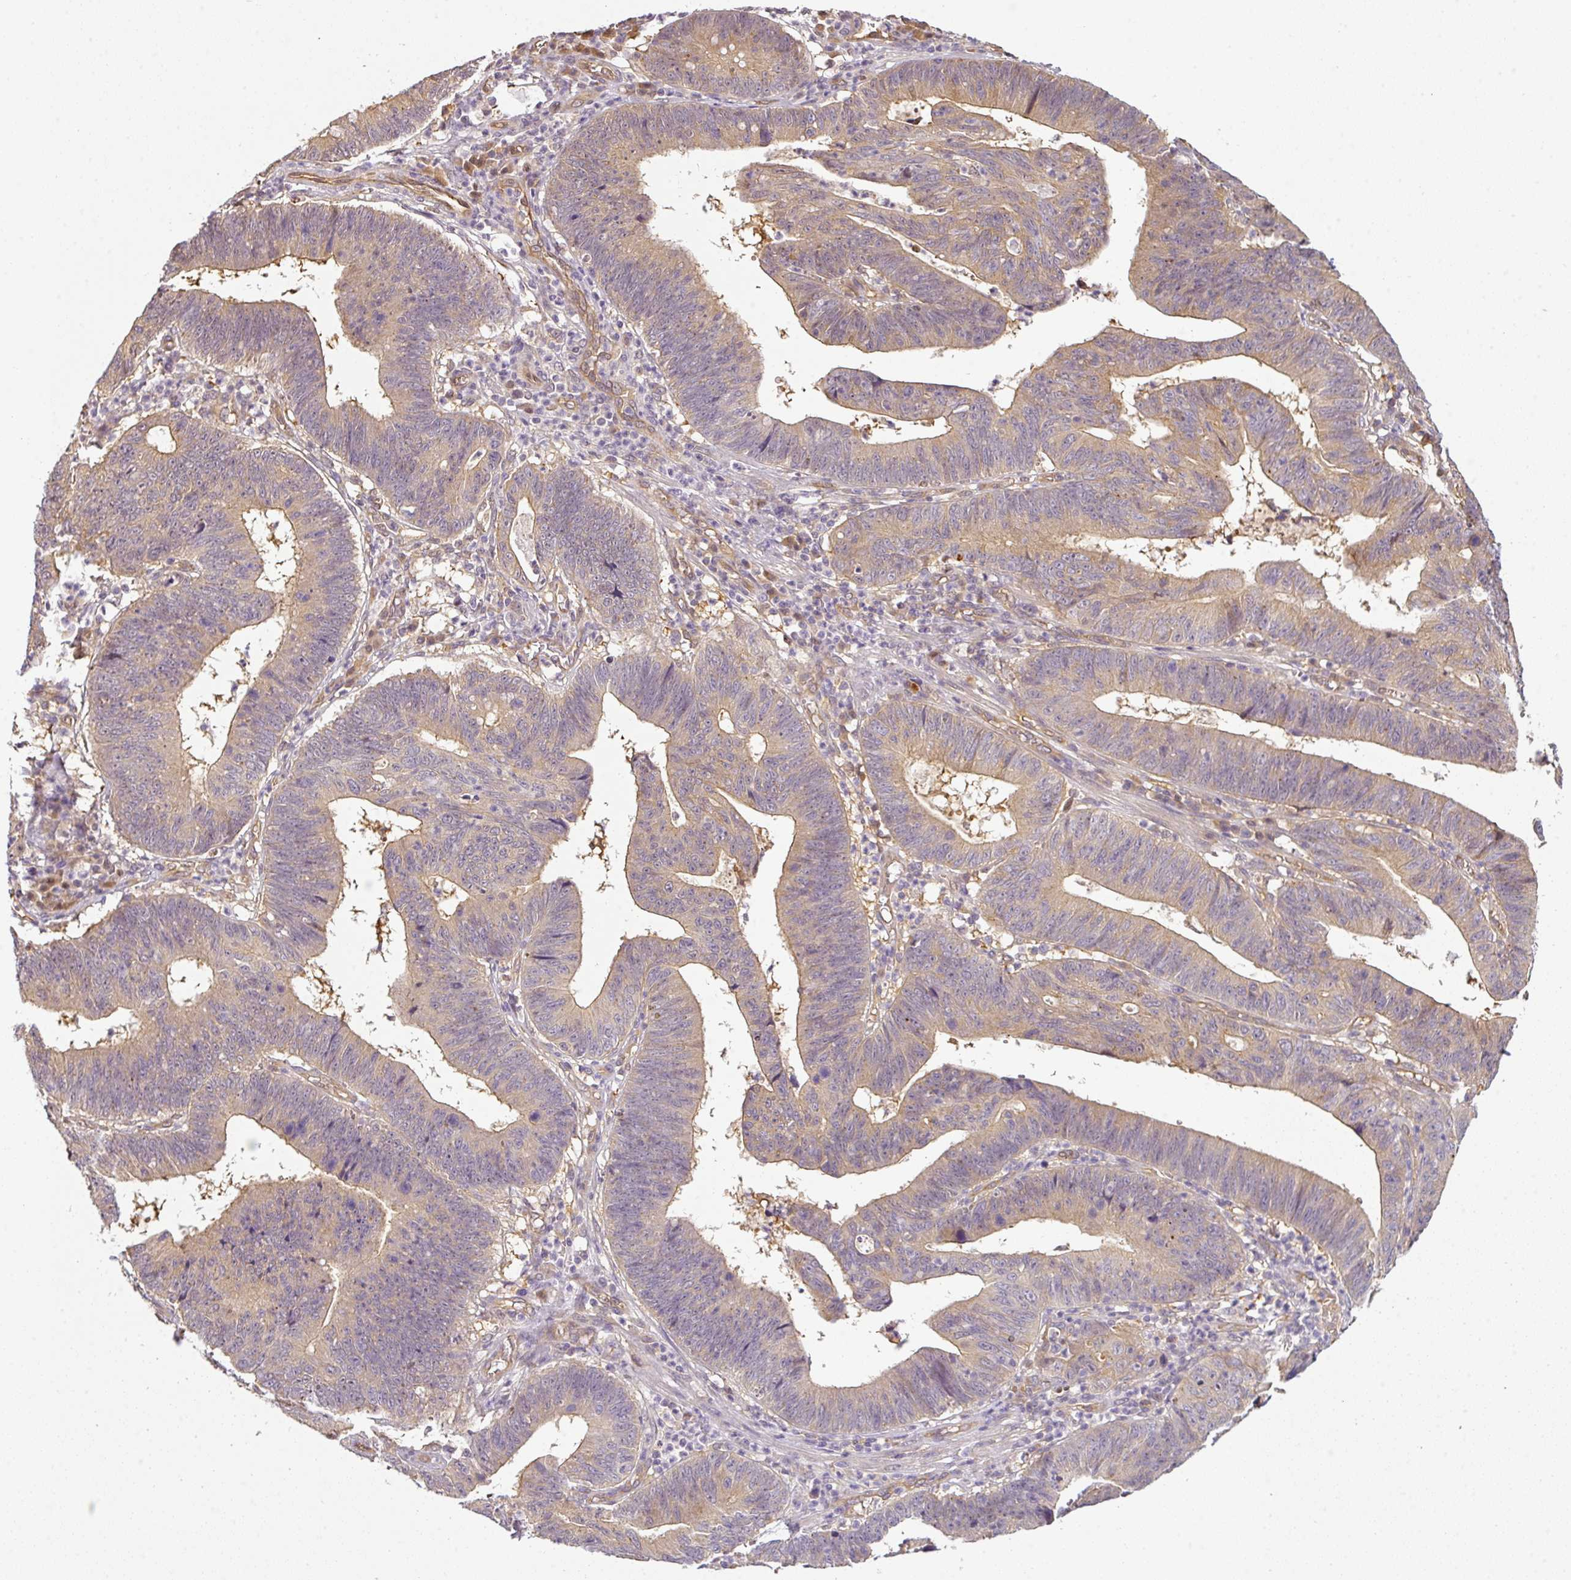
{"staining": {"intensity": "weak", "quantity": "<25%", "location": "cytoplasmic/membranous"}, "tissue": "stomach cancer", "cell_type": "Tumor cells", "image_type": "cancer", "snomed": [{"axis": "morphology", "description": "Adenocarcinoma, NOS"}, {"axis": "topography", "description": "Stomach"}], "caption": "Tumor cells show no significant protein expression in stomach cancer.", "gene": "ANKRD18A", "patient": {"sex": "male", "age": 59}}